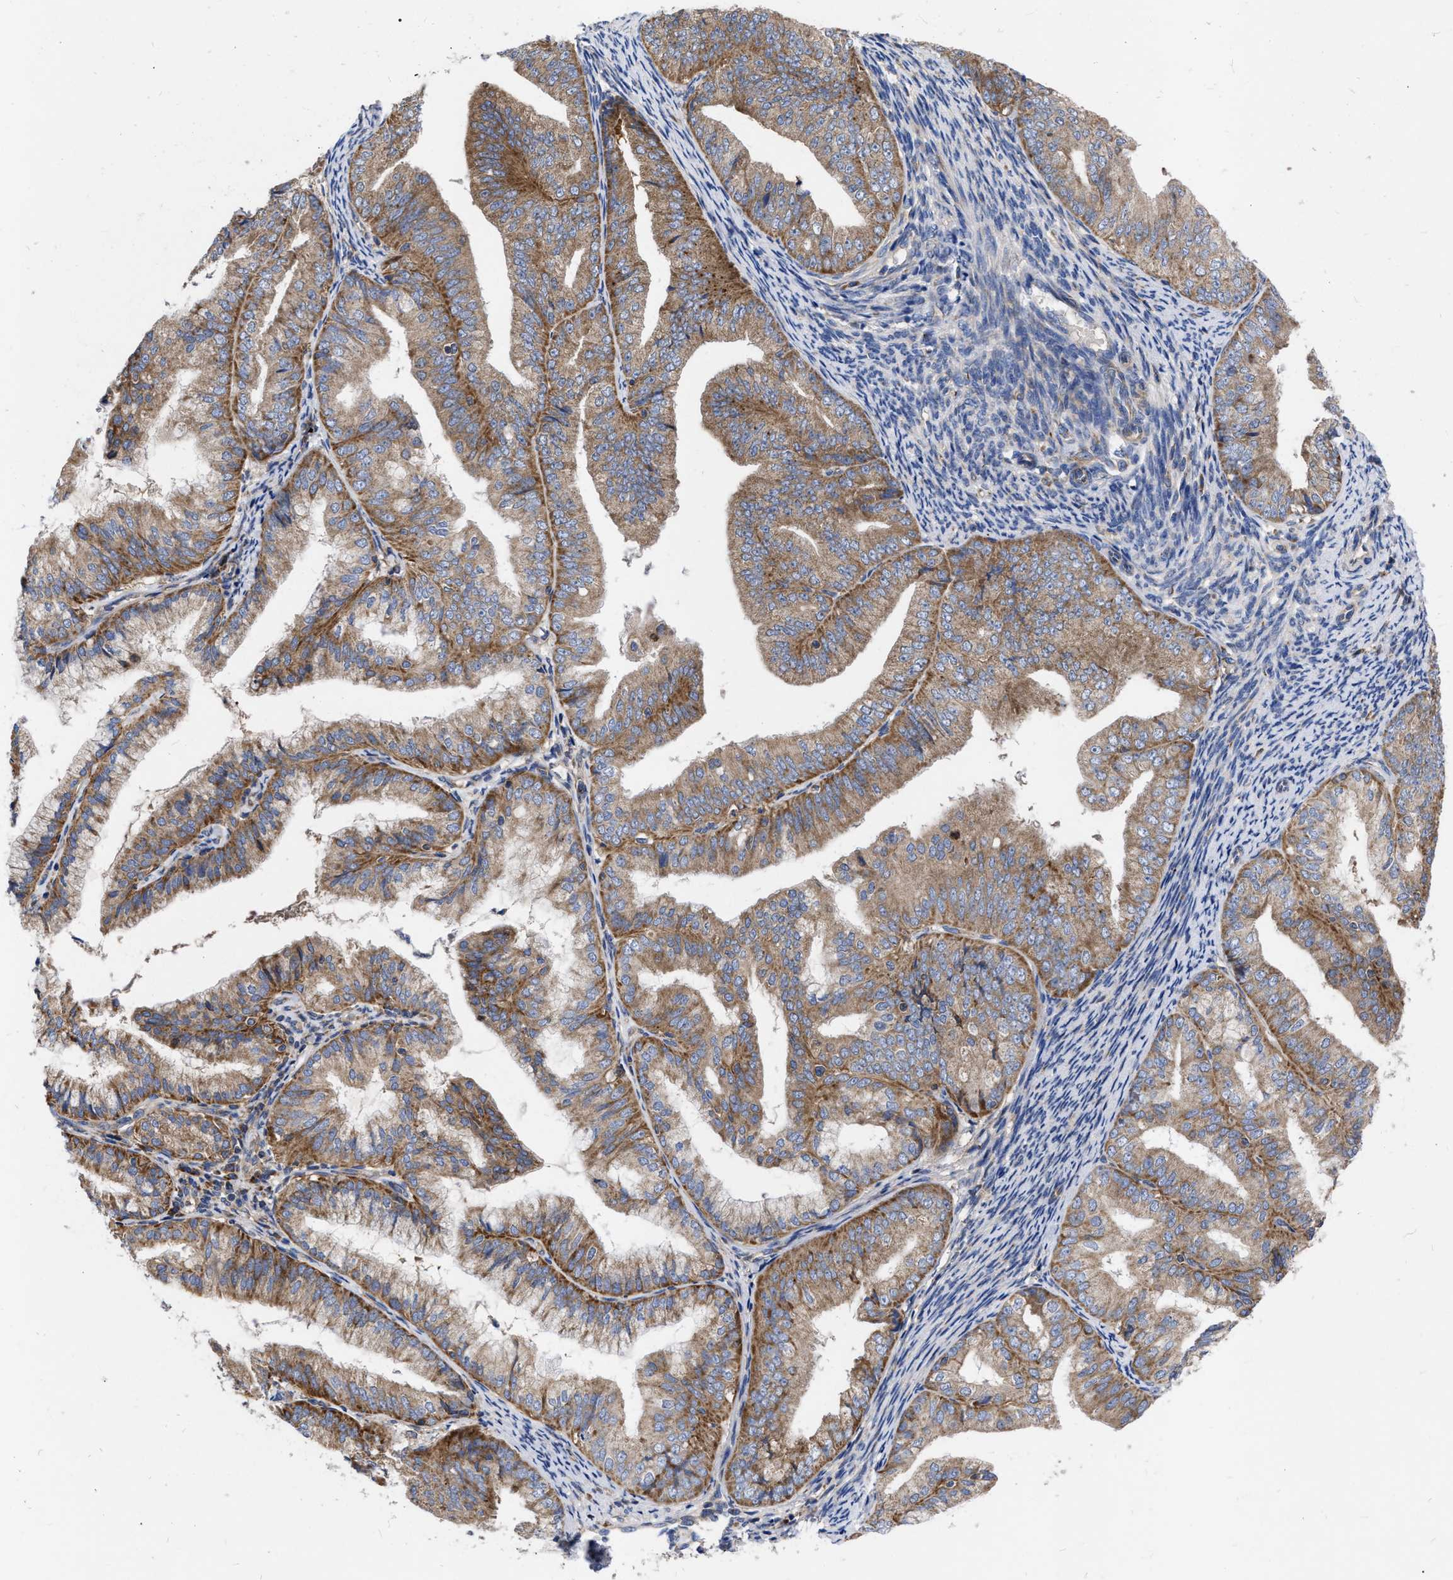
{"staining": {"intensity": "moderate", "quantity": ">75%", "location": "cytoplasmic/membranous"}, "tissue": "endometrial cancer", "cell_type": "Tumor cells", "image_type": "cancer", "snomed": [{"axis": "morphology", "description": "Adenocarcinoma, NOS"}, {"axis": "topography", "description": "Endometrium"}], "caption": "High-power microscopy captured an immunohistochemistry image of adenocarcinoma (endometrial), revealing moderate cytoplasmic/membranous staining in approximately >75% of tumor cells. (DAB (3,3'-diaminobenzidine) = brown stain, brightfield microscopy at high magnification).", "gene": "CDKN2C", "patient": {"sex": "female", "age": 63}}